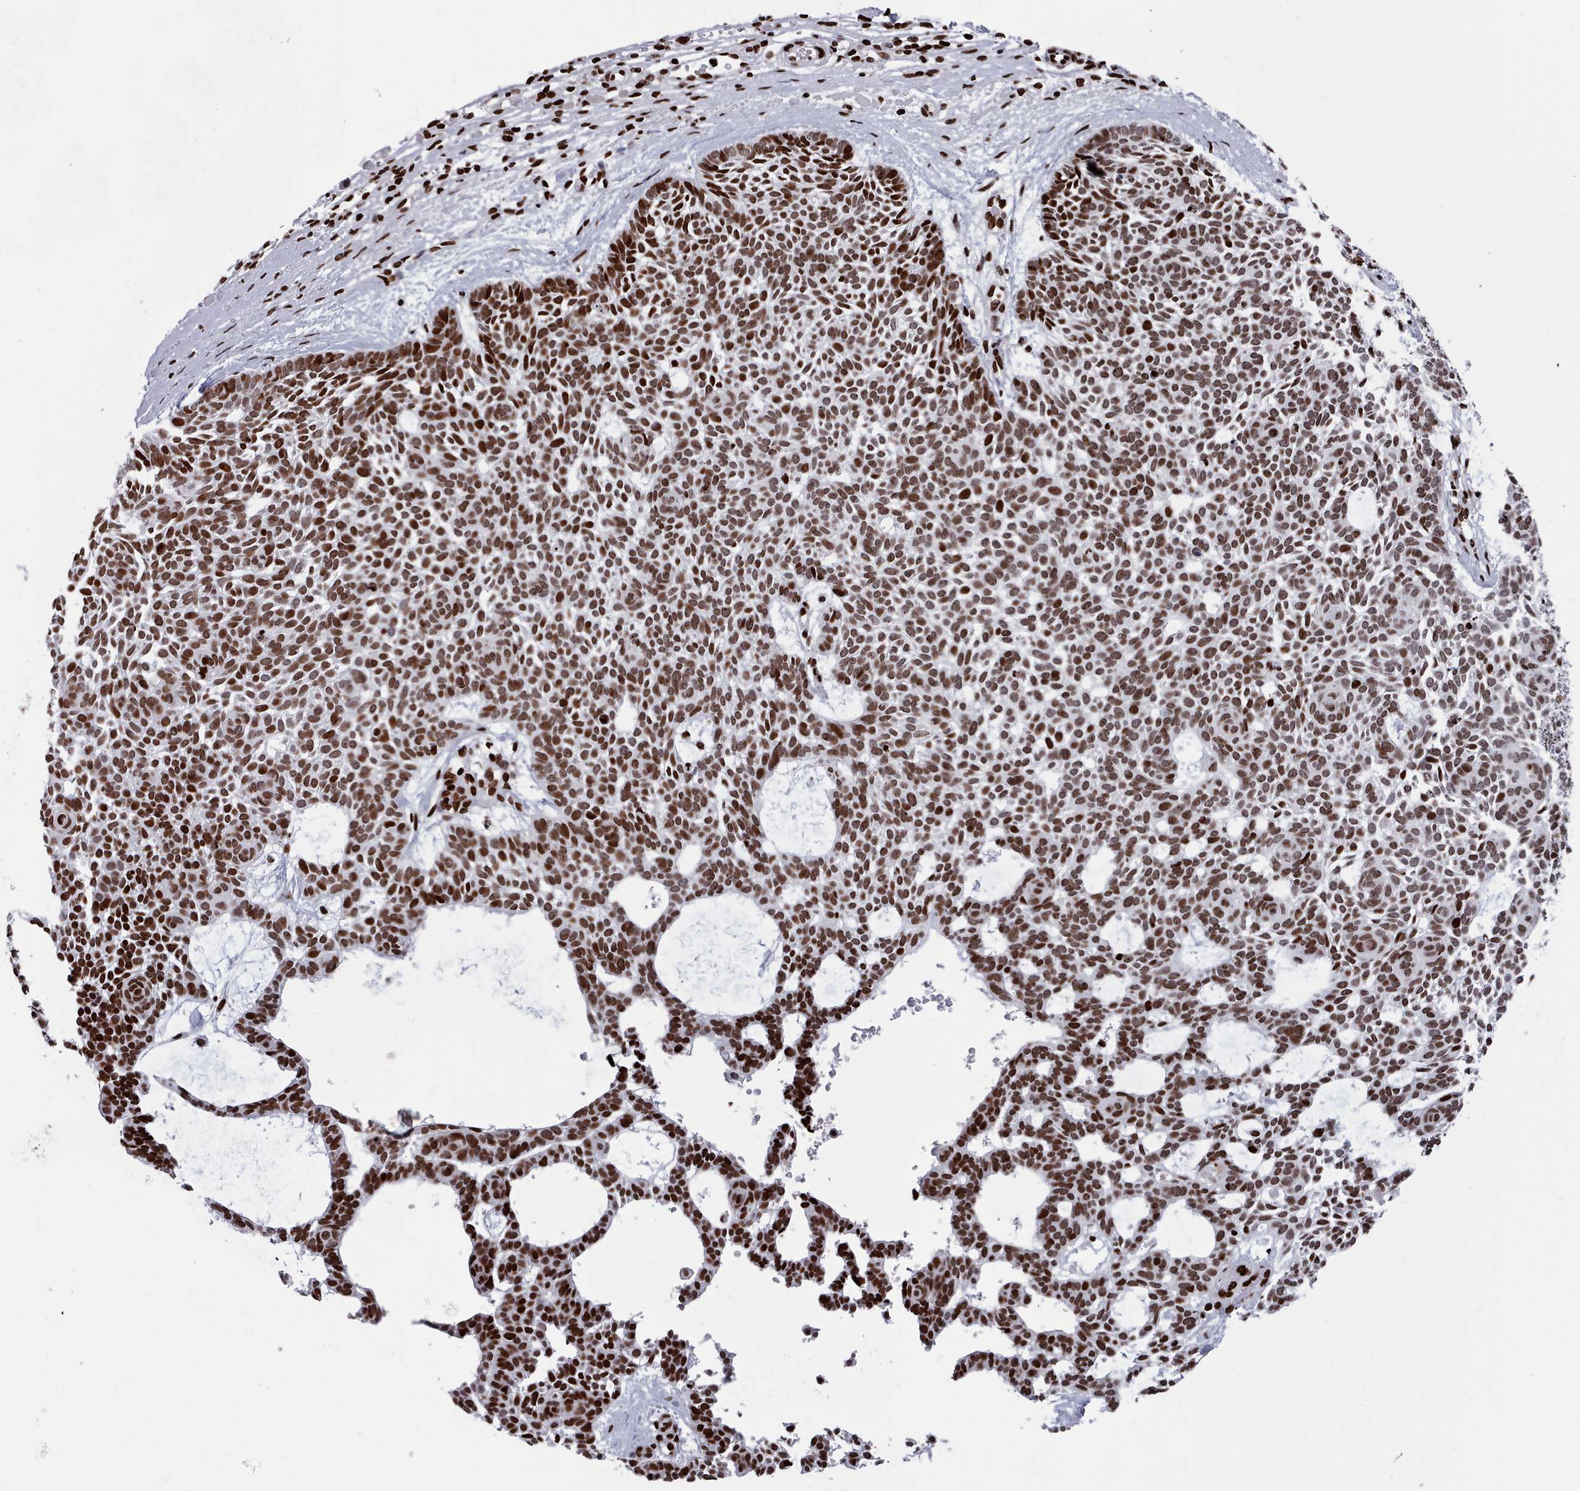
{"staining": {"intensity": "strong", "quantity": ">75%", "location": "nuclear"}, "tissue": "skin cancer", "cell_type": "Tumor cells", "image_type": "cancer", "snomed": [{"axis": "morphology", "description": "Basal cell carcinoma"}, {"axis": "topography", "description": "Skin"}], "caption": "There is high levels of strong nuclear staining in tumor cells of skin basal cell carcinoma, as demonstrated by immunohistochemical staining (brown color).", "gene": "PCDHB12", "patient": {"sex": "male", "age": 61}}